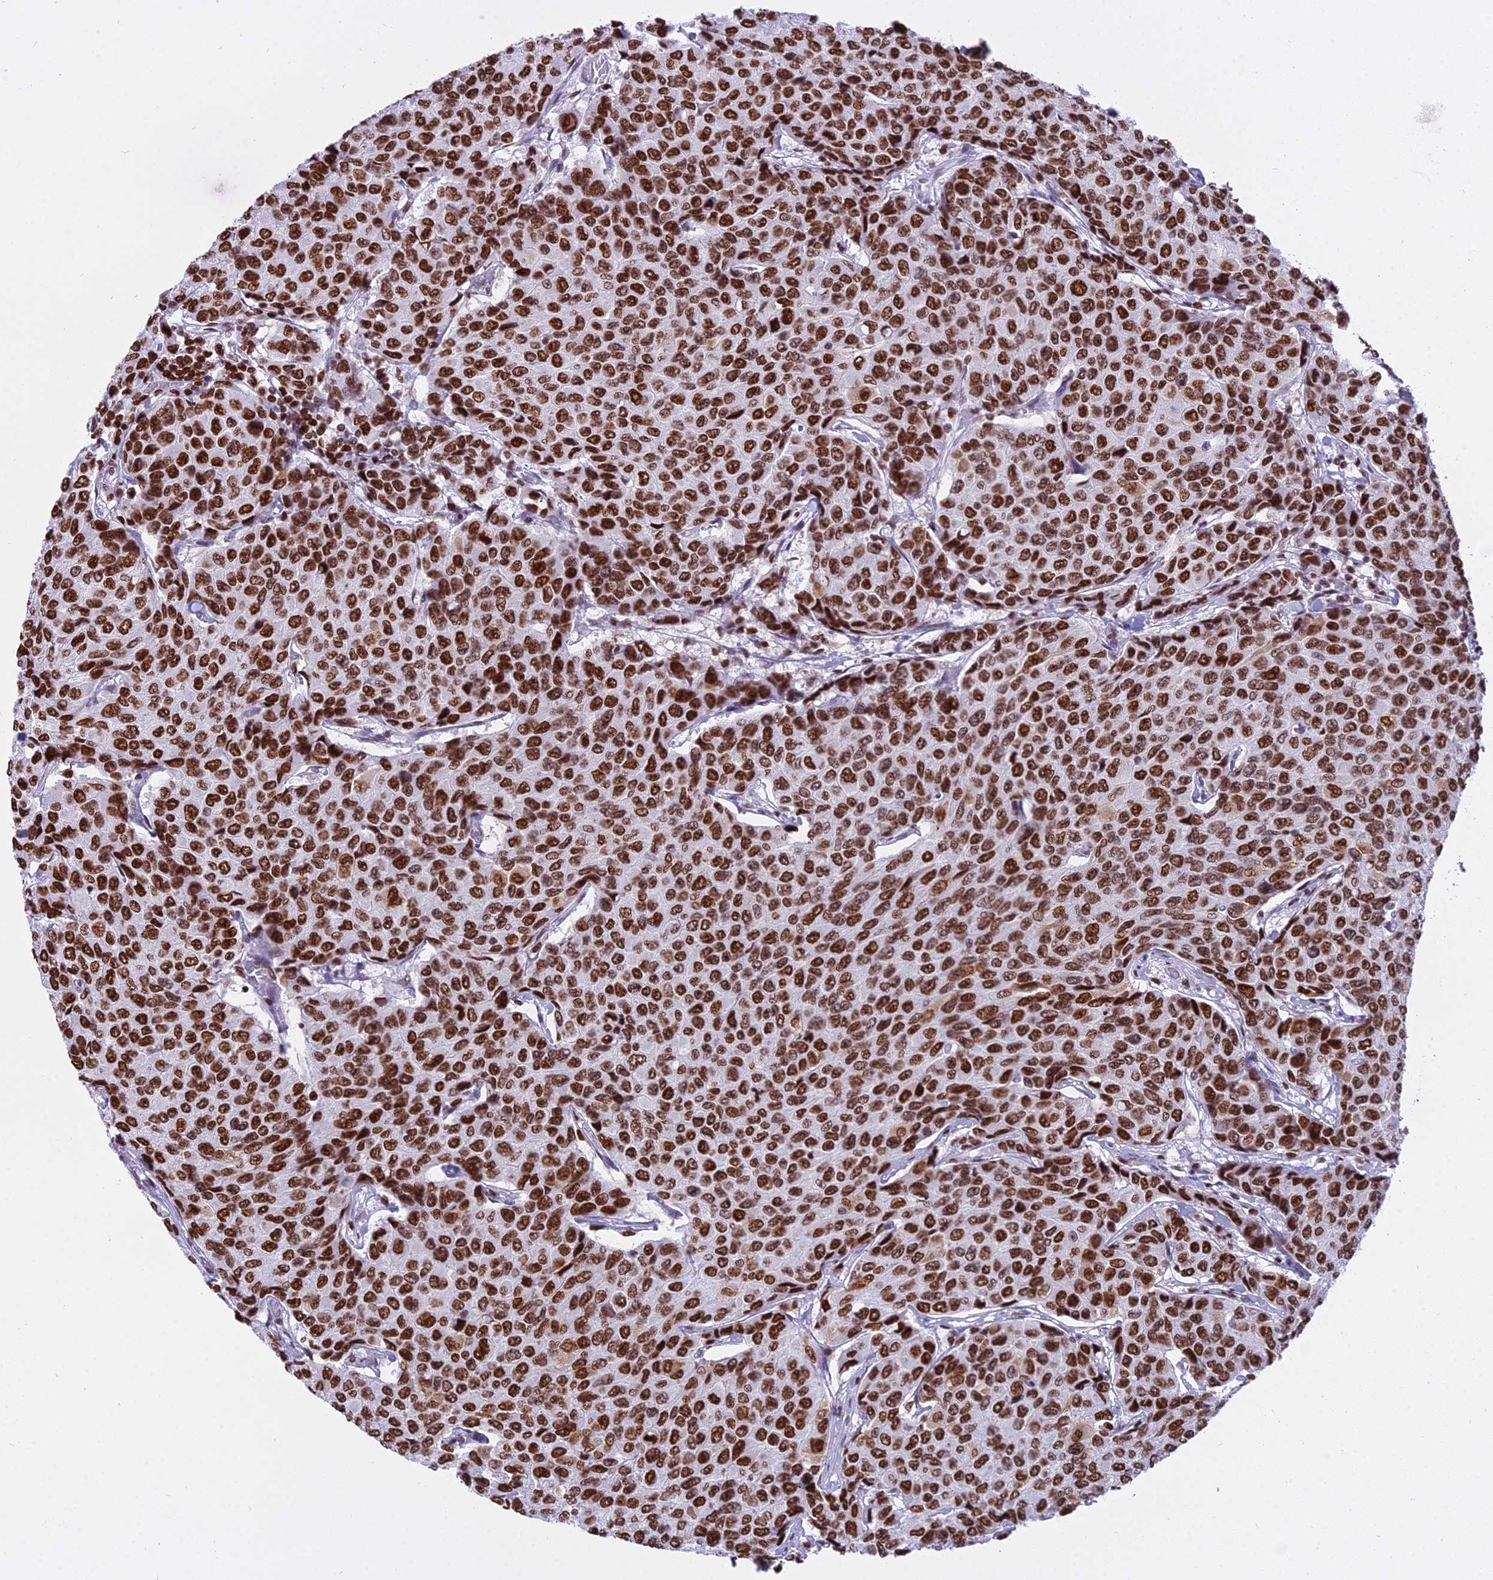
{"staining": {"intensity": "strong", "quantity": ">75%", "location": "nuclear"}, "tissue": "breast cancer", "cell_type": "Tumor cells", "image_type": "cancer", "snomed": [{"axis": "morphology", "description": "Duct carcinoma"}, {"axis": "topography", "description": "Breast"}], "caption": "Tumor cells display high levels of strong nuclear positivity in approximately >75% of cells in human breast cancer. (DAB IHC with brightfield microscopy, high magnification).", "gene": "PARP1", "patient": {"sex": "female", "age": 55}}